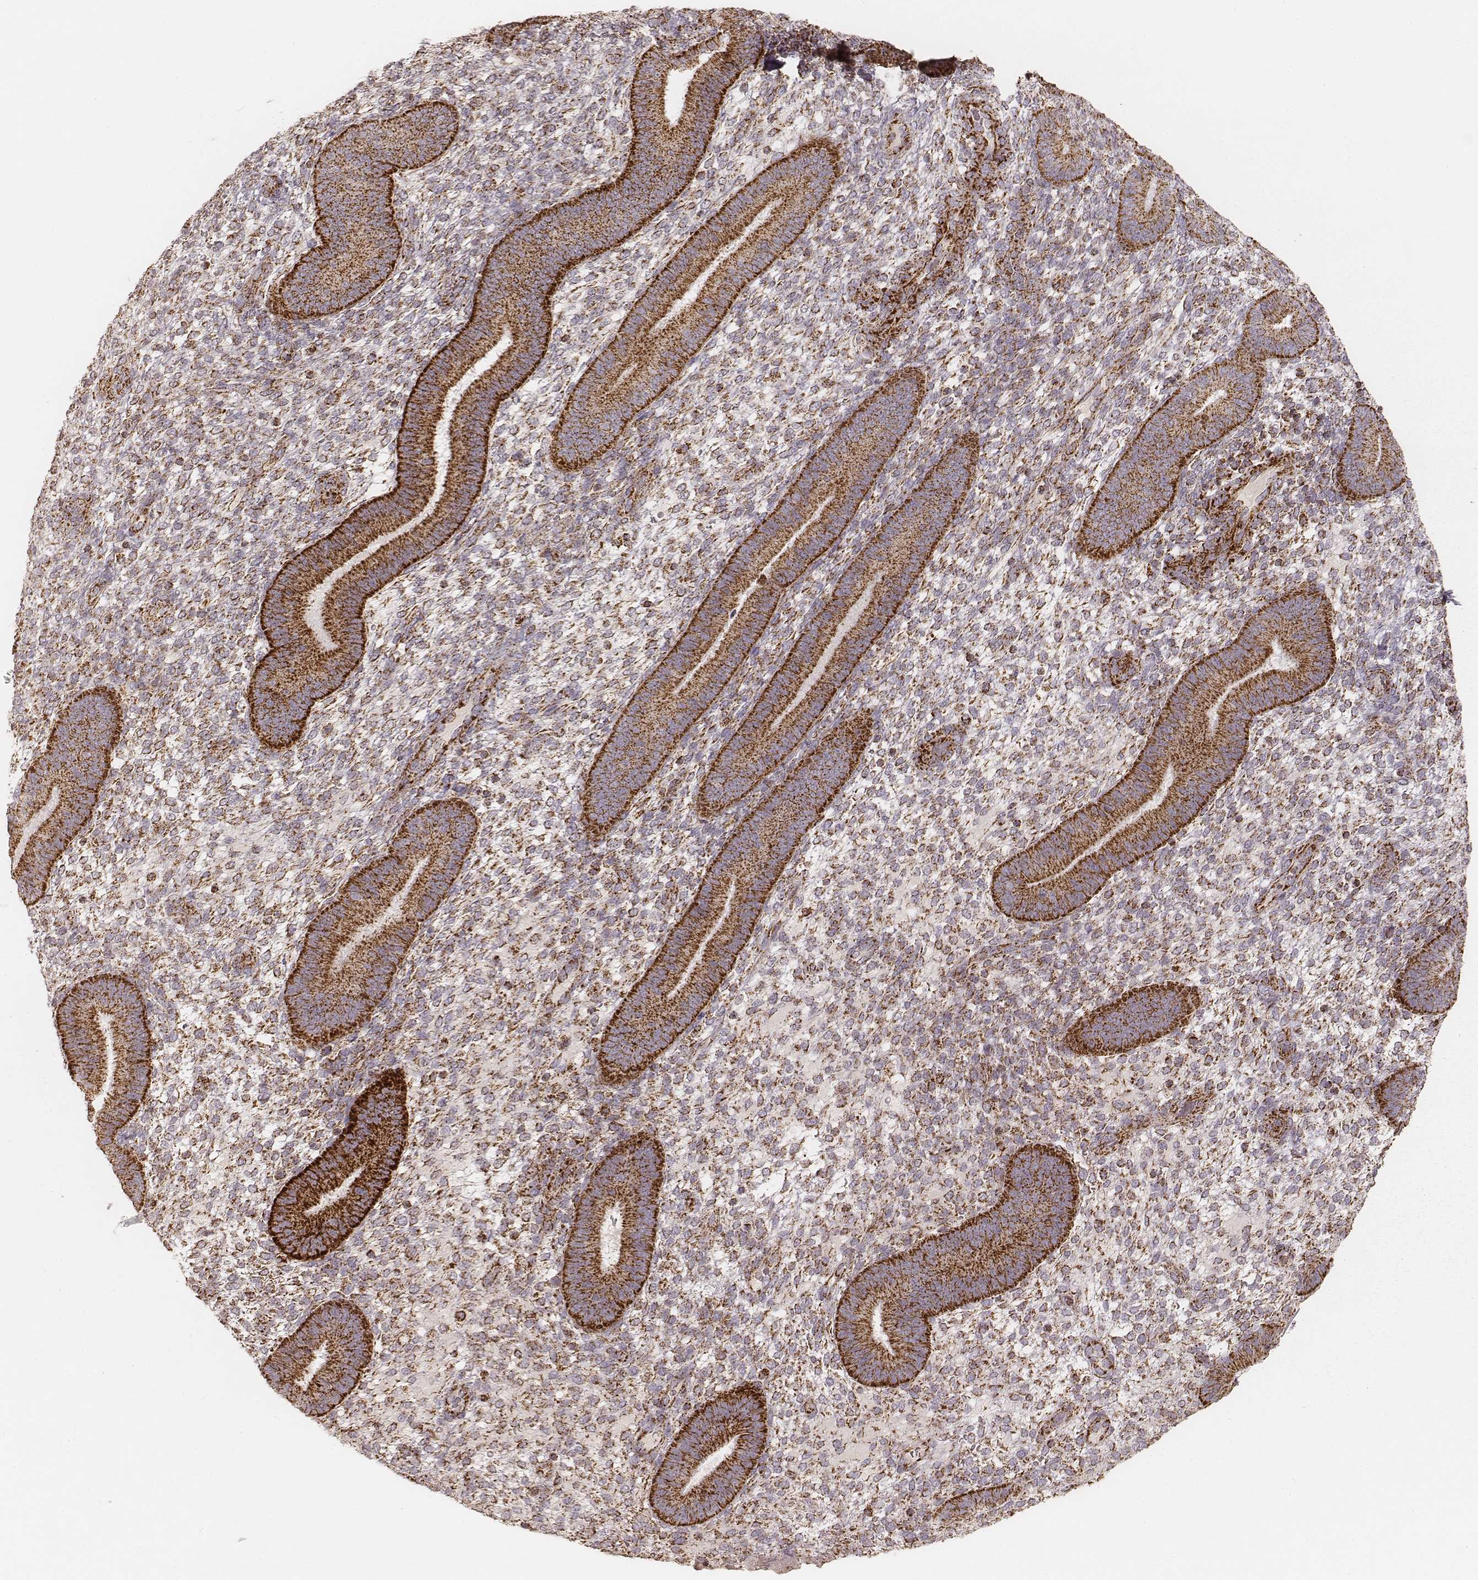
{"staining": {"intensity": "moderate", "quantity": "25%-75%", "location": "cytoplasmic/membranous"}, "tissue": "endometrium", "cell_type": "Cells in endometrial stroma", "image_type": "normal", "snomed": [{"axis": "morphology", "description": "Normal tissue, NOS"}, {"axis": "topography", "description": "Endometrium"}], "caption": "Protein expression analysis of normal human endometrium reveals moderate cytoplasmic/membranous positivity in about 25%-75% of cells in endometrial stroma. Using DAB (3,3'-diaminobenzidine) (brown) and hematoxylin (blue) stains, captured at high magnification using brightfield microscopy.", "gene": "CS", "patient": {"sex": "female", "age": 39}}